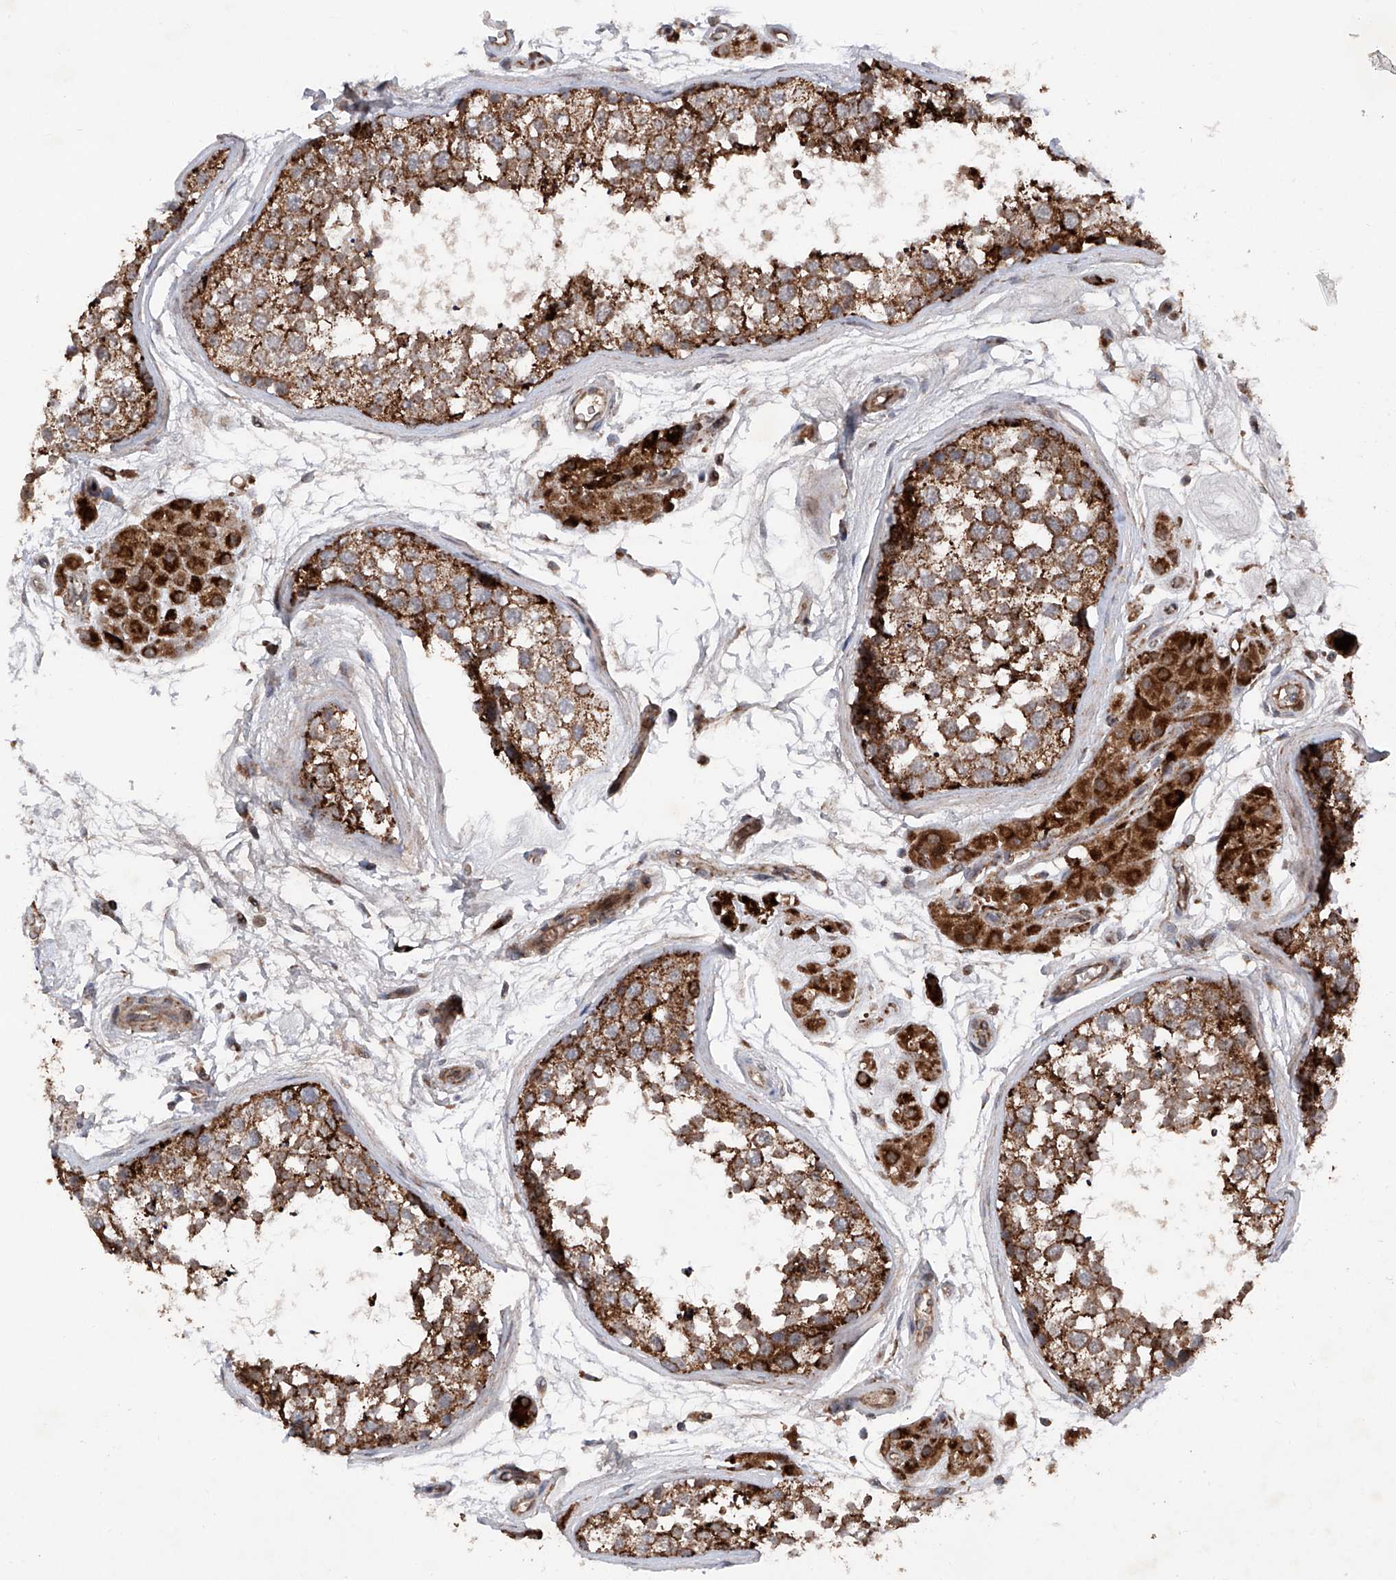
{"staining": {"intensity": "moderate", "quantity": "25%-75%", "location": "cytoplasmic/membranous"}, "tissue": "testis", "cell_type": "Cells in seminiferous ducts", "image_type": "normal", "snomed": [{"axis": "morphology", "description": "Normal tissue, NOS"}, {"axis": "topography", "description": "Testis"}], "caption": "Brown immunohistochemical staining in benign human testis displays moderate cytoplasmic/membranous staining in about 25%-75% of cells in seminiferous ducts.", "gene": "DAD1", "patient": {"sex": "male", "age": 56}}